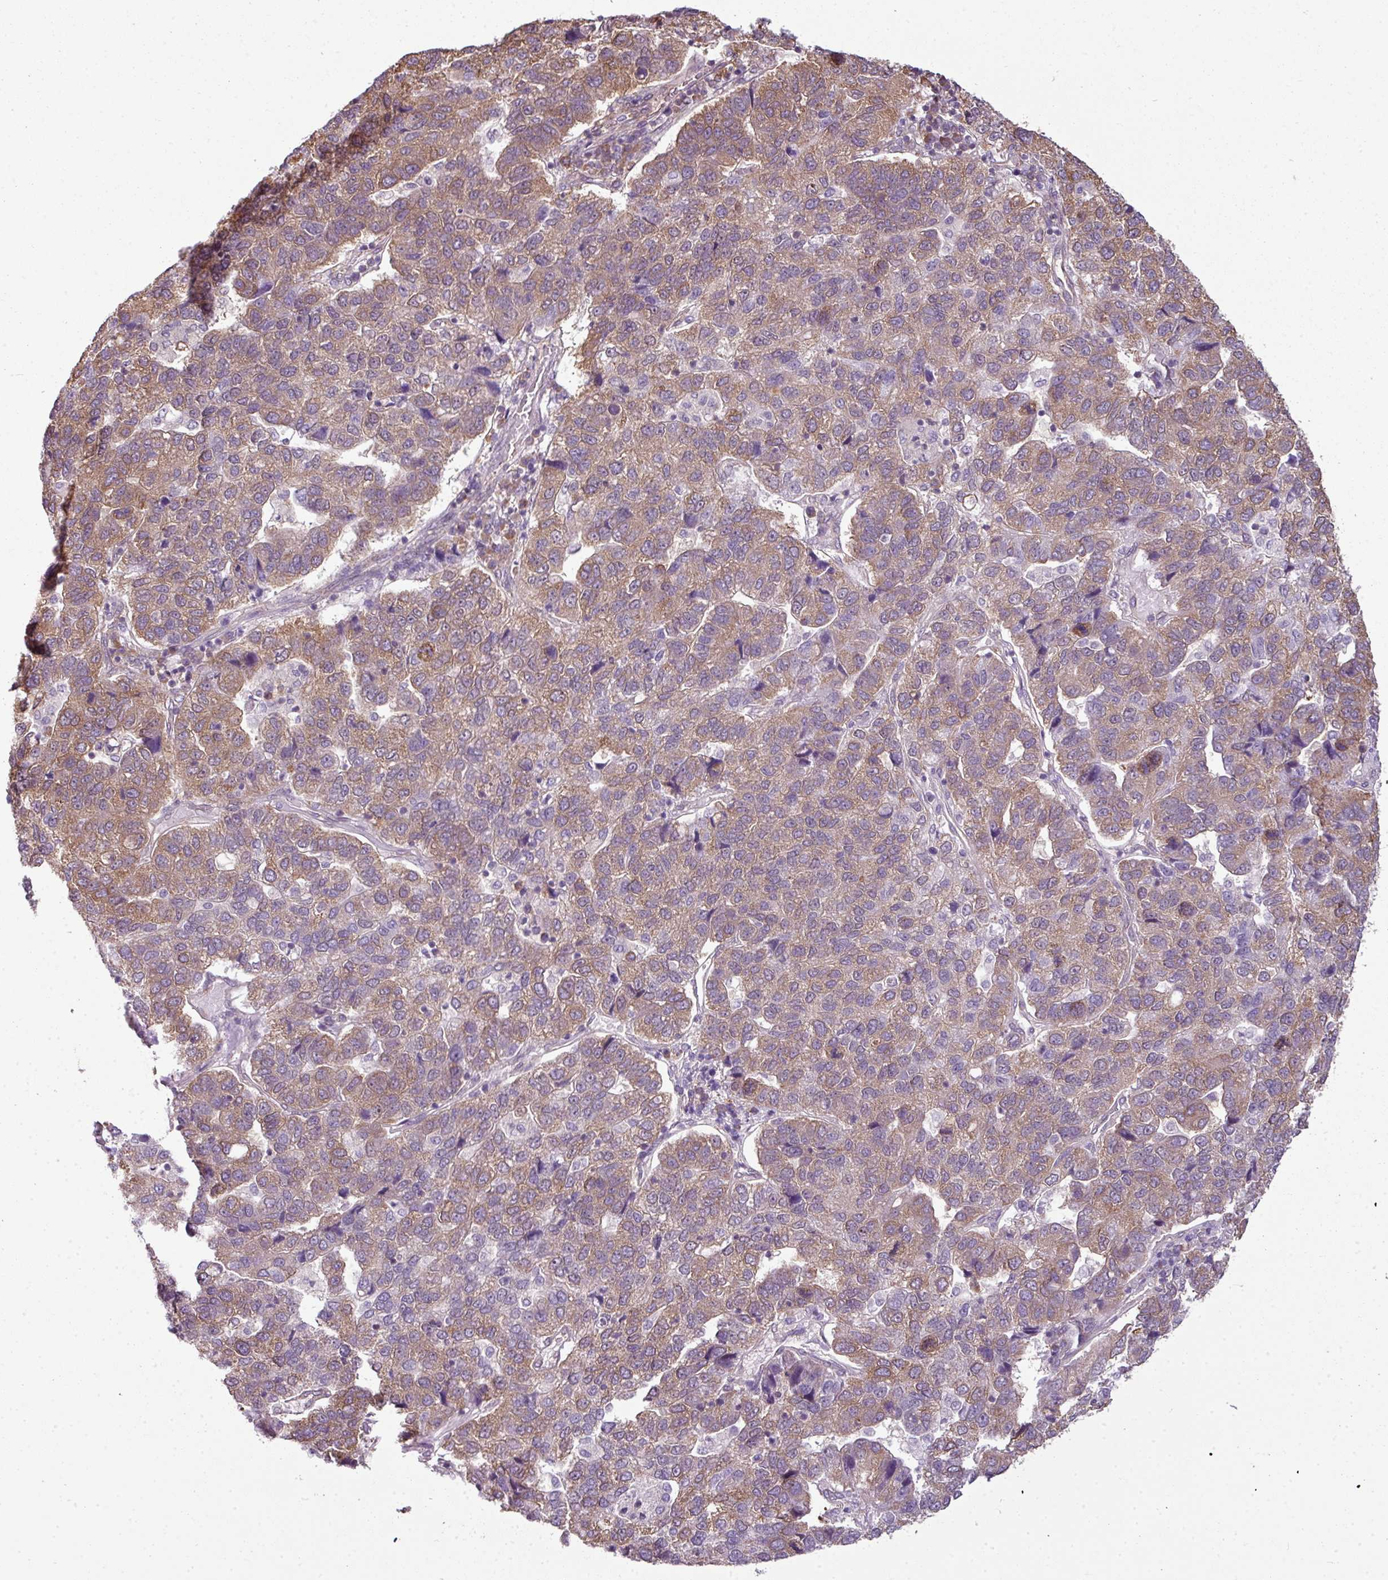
{"staining": {"intensity": "moderate", "quantity": "25%-75%", "location": "cytoplasmic/membranous"}, "tissue": "pancreatic cancer", "cell_type": "Tumor cells", "image_type": "cancer", "snomed": [{"axis": "morphology", "description": "Adenocarcinoma, NOS"}, {"axis": "topography", "description": "Pancreas"}], "caption": "Moderate cytoplasmic/membranous positivity is present in about 25%-75% of tumor cells in pancreatic cancer.", "gene": "RBM4B", "patient": {"sex": "female", "age": 61}}